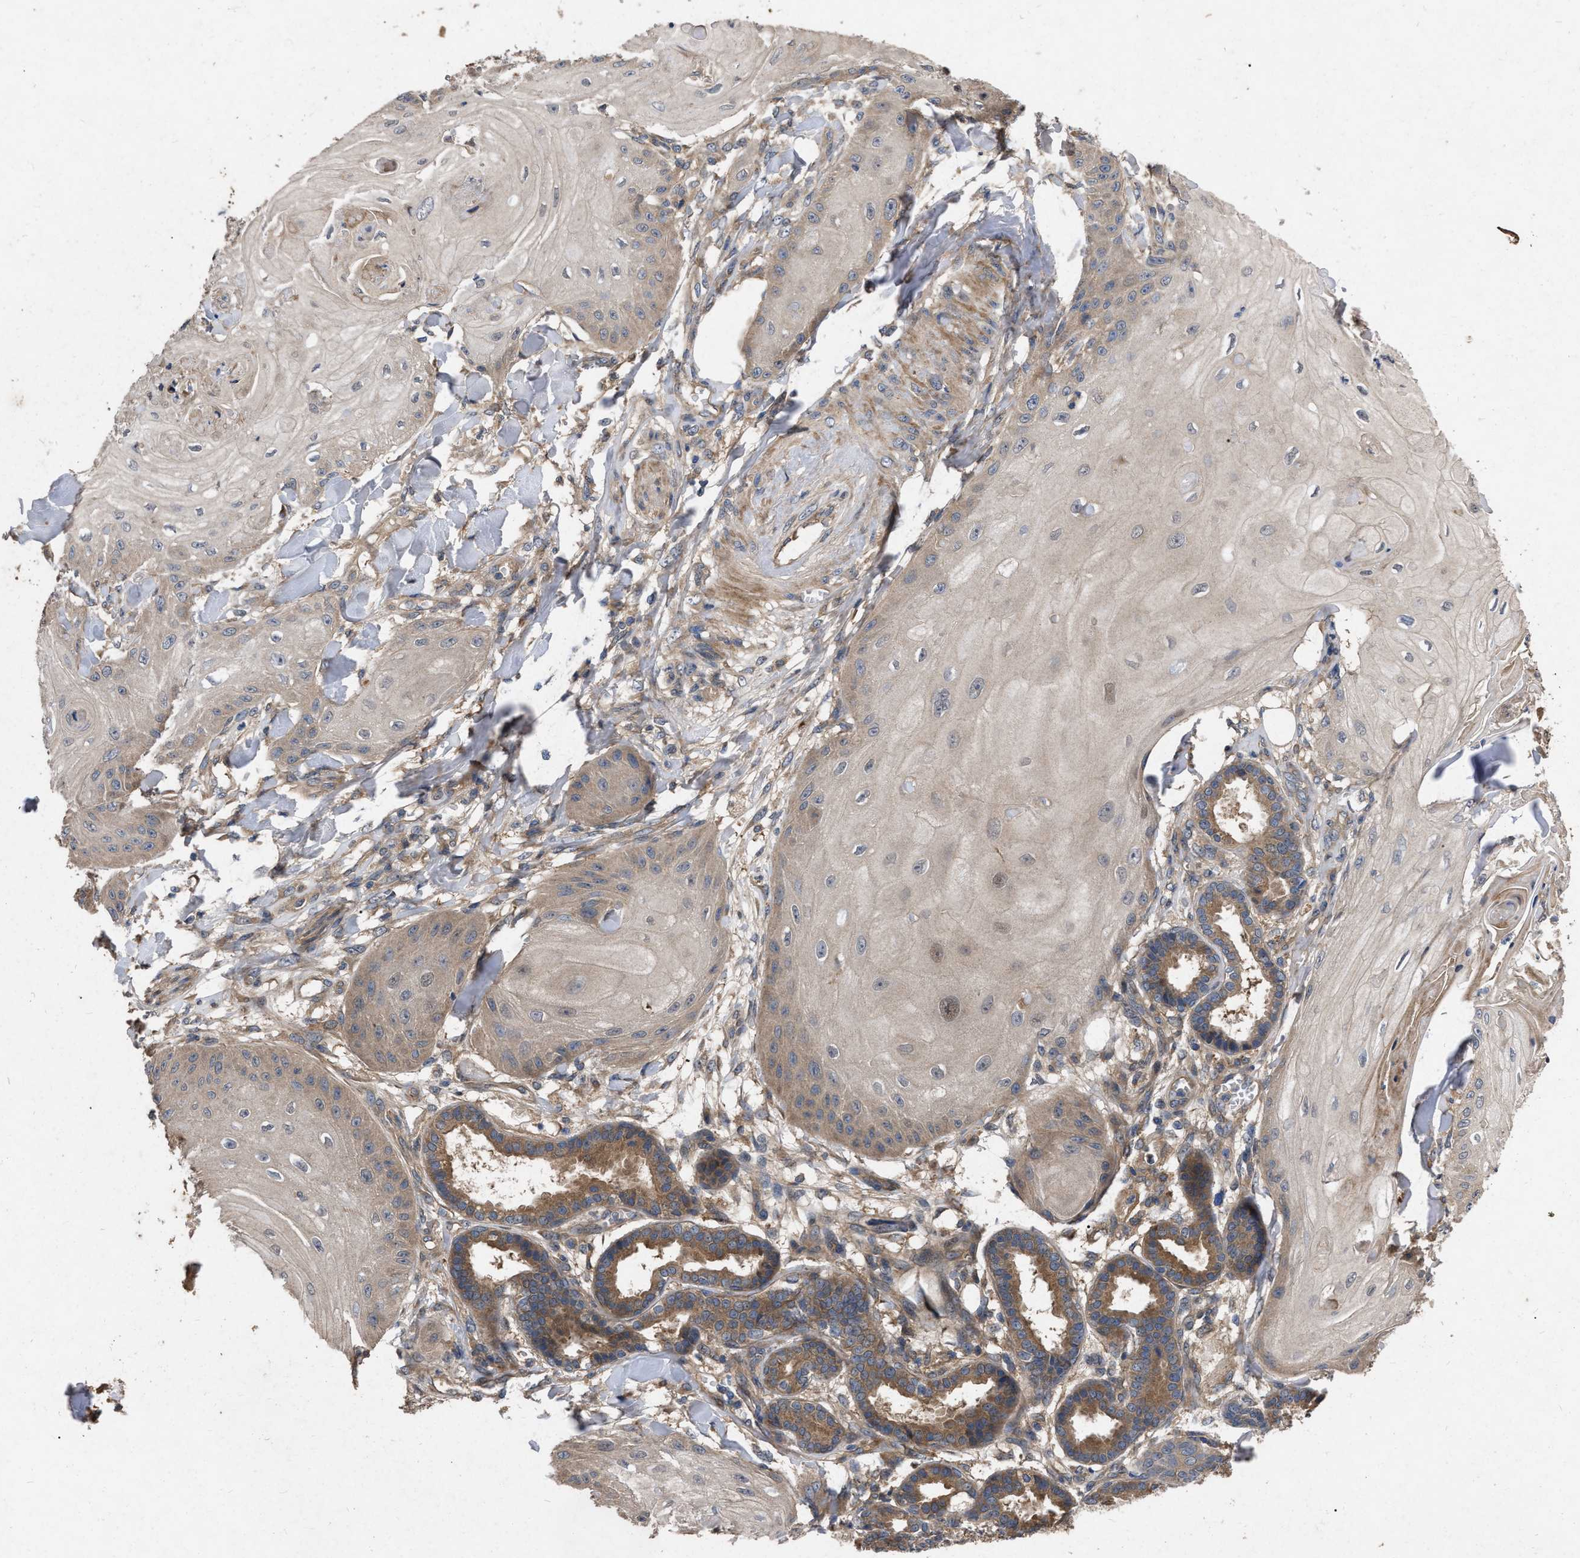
{"staining": {"intensity": "weak", "quantity": "<25%", "location": "cytoplasmic/membranous"}, "tissue": "skin cancer", "cell_type": "Tumor cells", "image_type": "cancer", "snomed": [{"axis": "morphology", "description": "Squamous cell carcinoma, NOS"}, {"axis": "topography", "description": "Skin"}], "caption": "Skin cancer was stained to show a protein in brown. There is no significant staining in tumor cells.", "gene": "CDKN2C", "patient": {"sex": "male", "age": 74}}